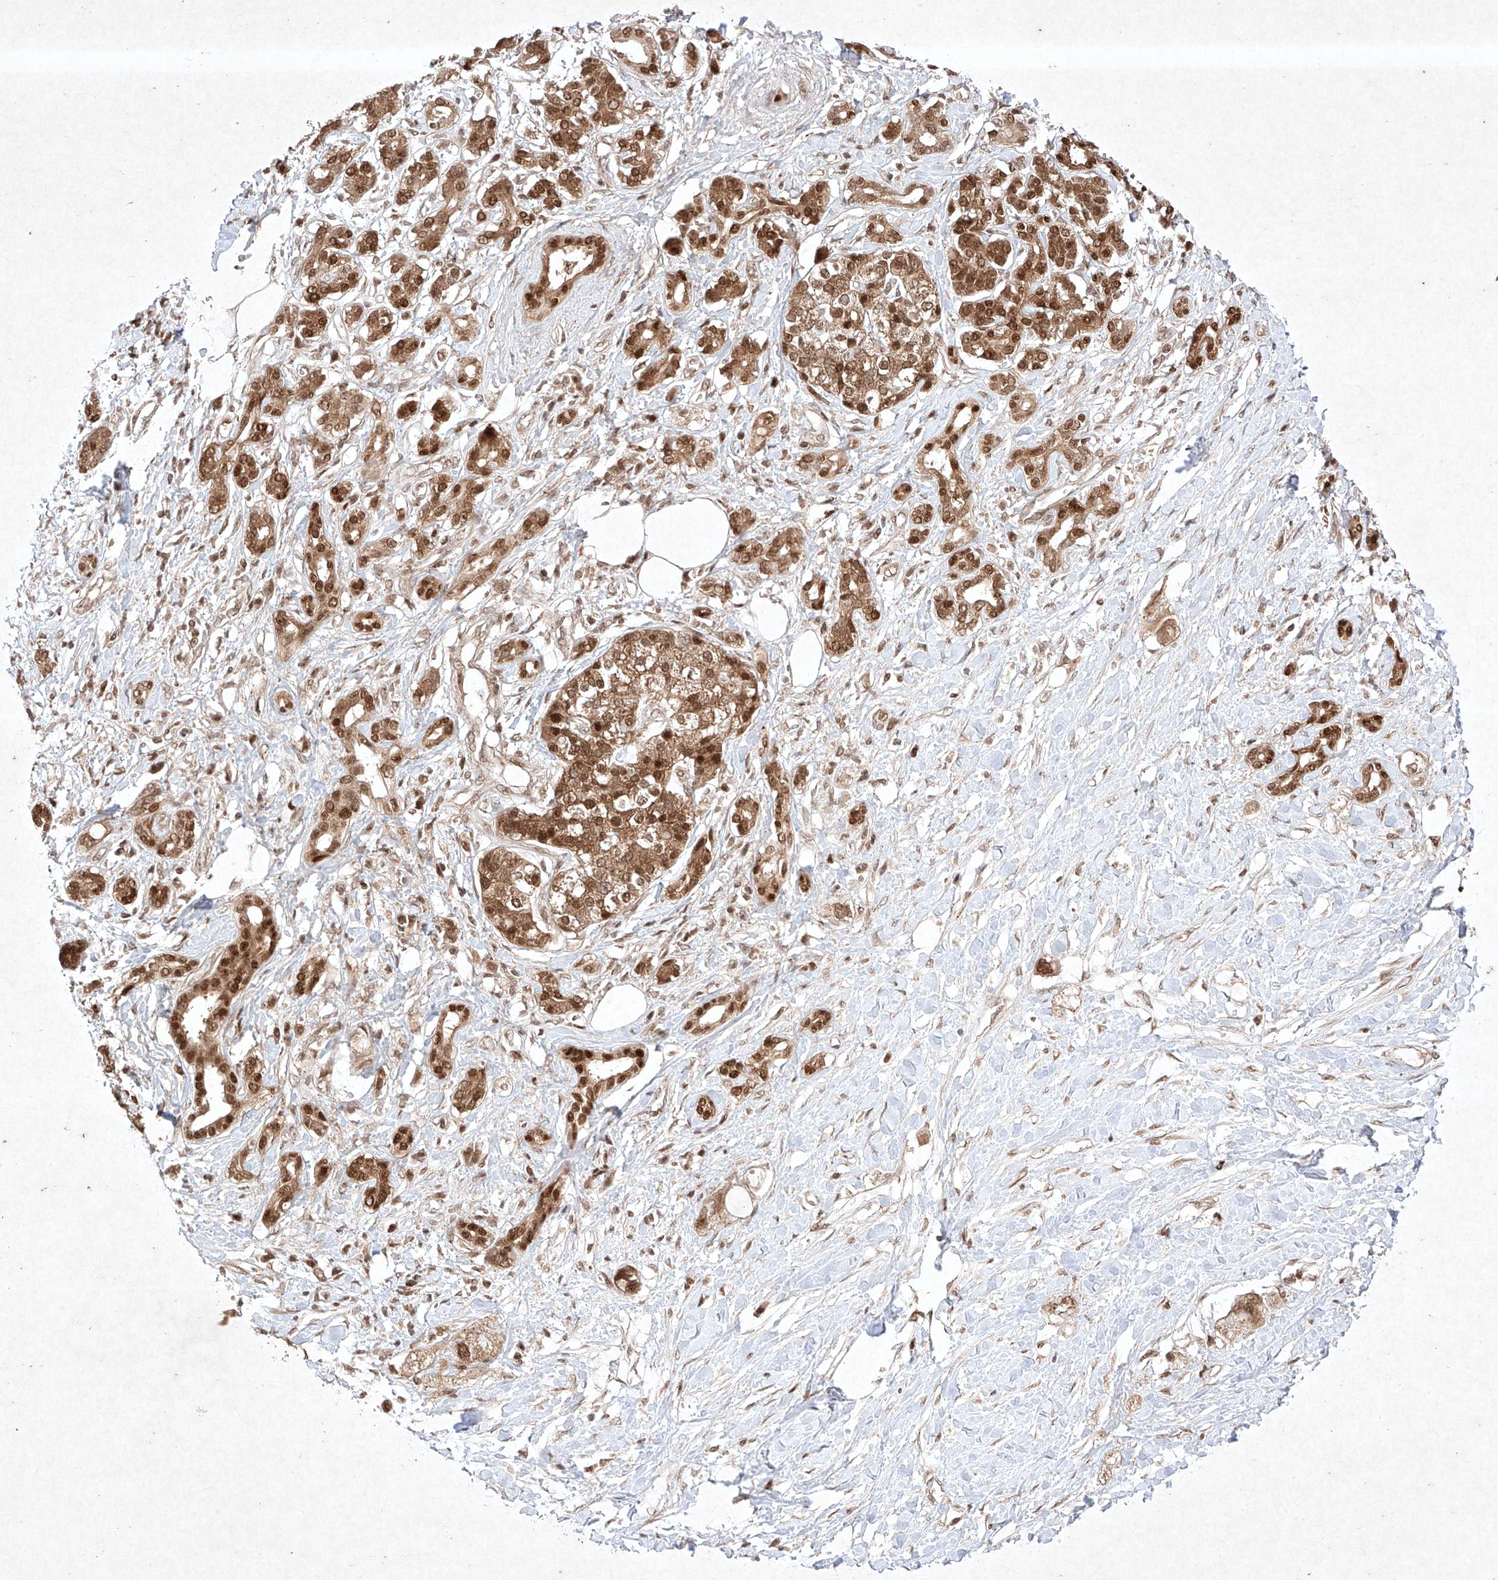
{"staining": {"intensity": "strong", "quantity": ">75%", "location": "cytoplasmic/membranous,nuclear"}, "tissue": "pancreatic cancer", "cell_type": "Tumor cells", "image_type": "cancer", "snomed": [{"axis": "morphology", "description": "Adenocarcinoma, NOS"}, {"axis": "topography", "description": "Pancreas"}], "caption": "Protein expression analysis of human pancreatic cancer (adenocarcinoma) reveals strong cytoplasmic/membranous and nuclear staining in about >75% of tumor cells. The staining is performed using DAB brown chromogen to label protein expression. The nuclei are counter-stained blue using hematoxylin.", "gene": "RNF31", "patient": {"sex": "female", "age": 56}}